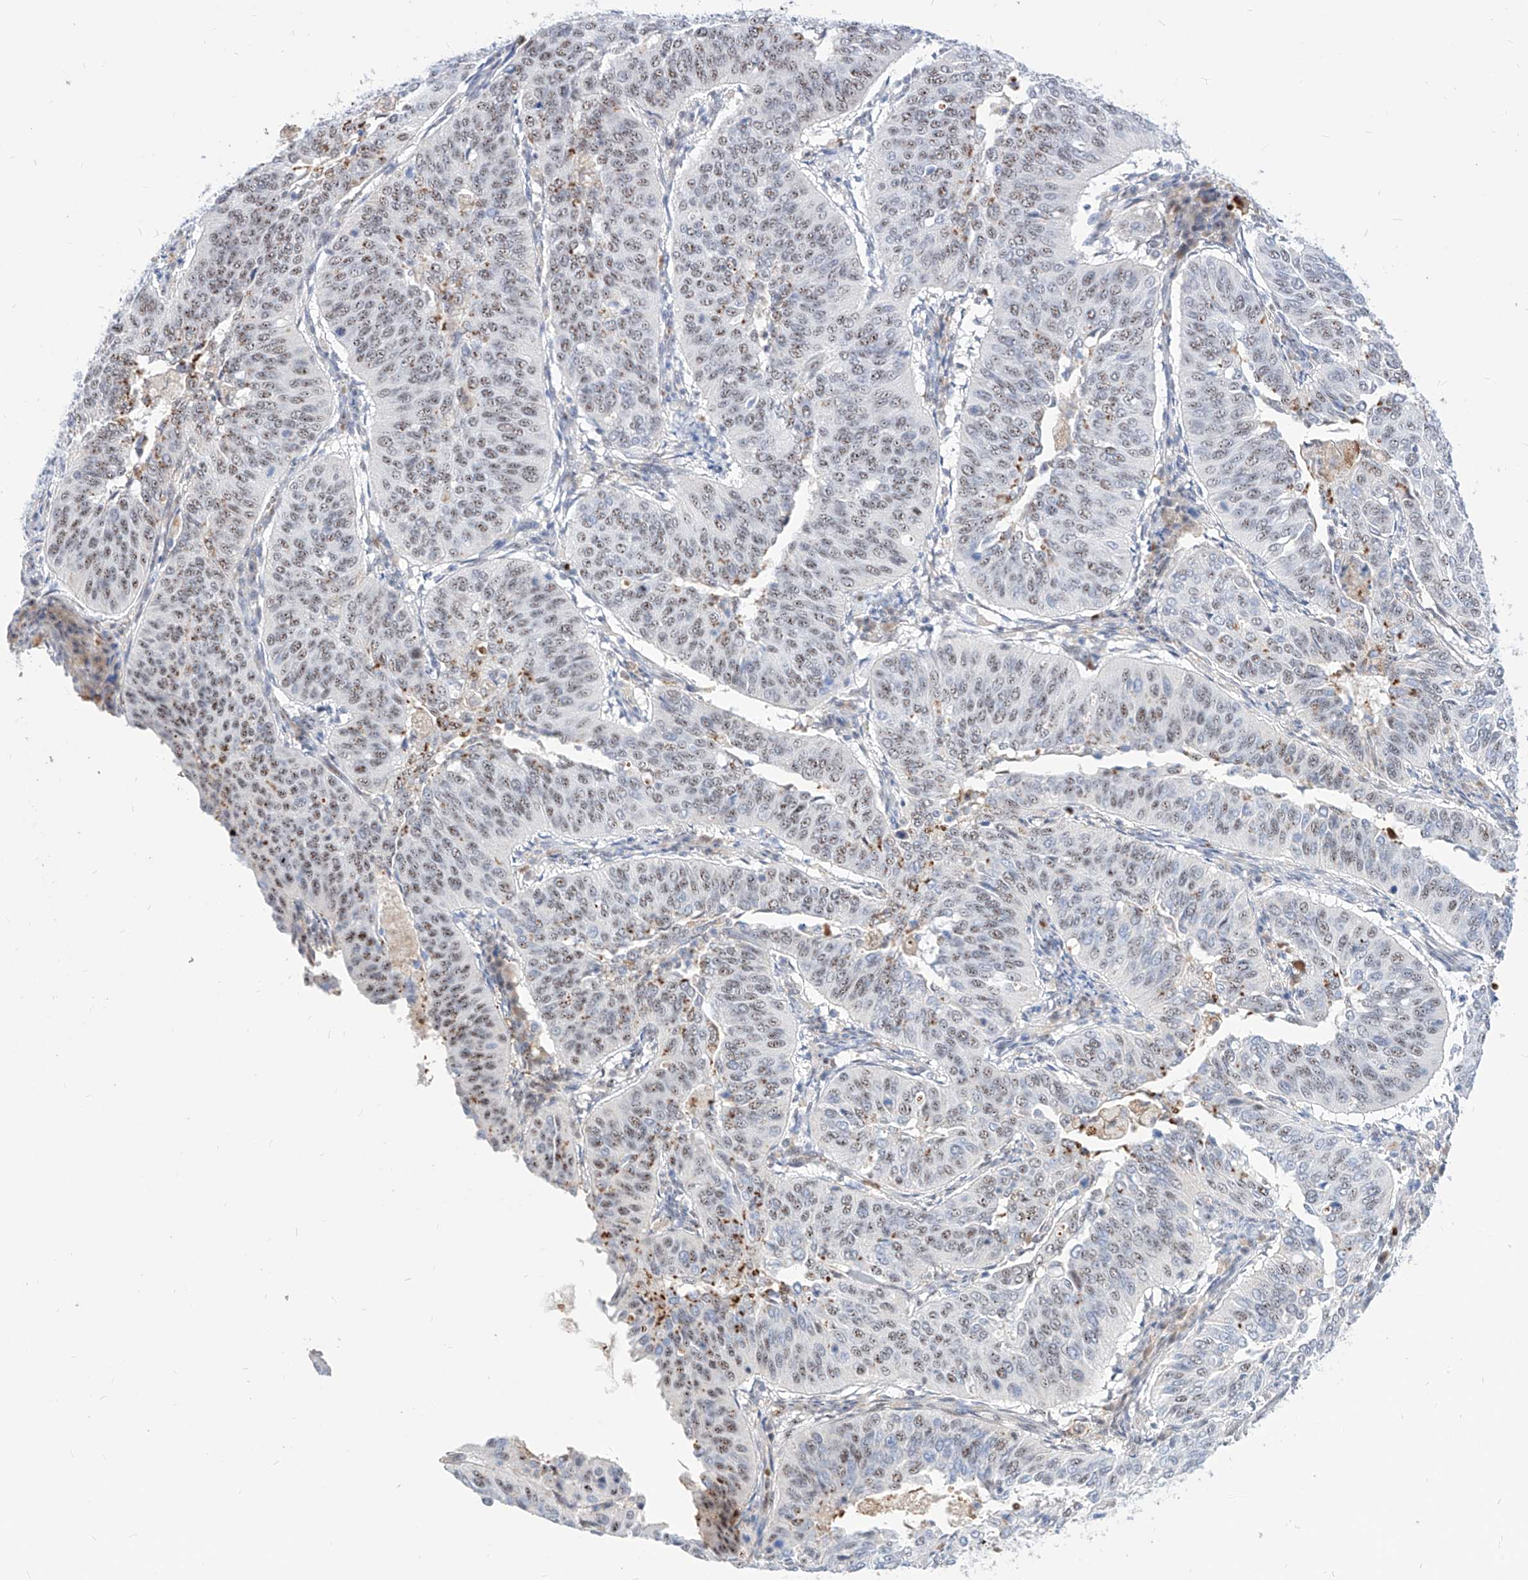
{"staining": {"intensity": "moderate", "quantity": "25%-75%", "location": "nuclear"}, "tissue": "cervical cancer", "cell_type": "Tumor cells", "image_type": "cancer", "snomed": [{"axis": "morphology", "description": "Normal tissue, NOS"}, {"axis": "morphology", "description": "Squamous cell carcinoma, NOS"}, {"axis": "topography", "description": "Cervix"}], "caption": "The micrograph demonstrates staining of cervical cancer (squamous cell carcinoma), revealing moderate nuclear protein positivity (brown color) within tumor cells. The staining was performed using DAB to visualize the protein expression in brown, while the nuclei were stained in blue with hematoxylin (Magnification: 20x).", "gene": "ZFP42", "patient": {"sex": "female", "age": 39}}